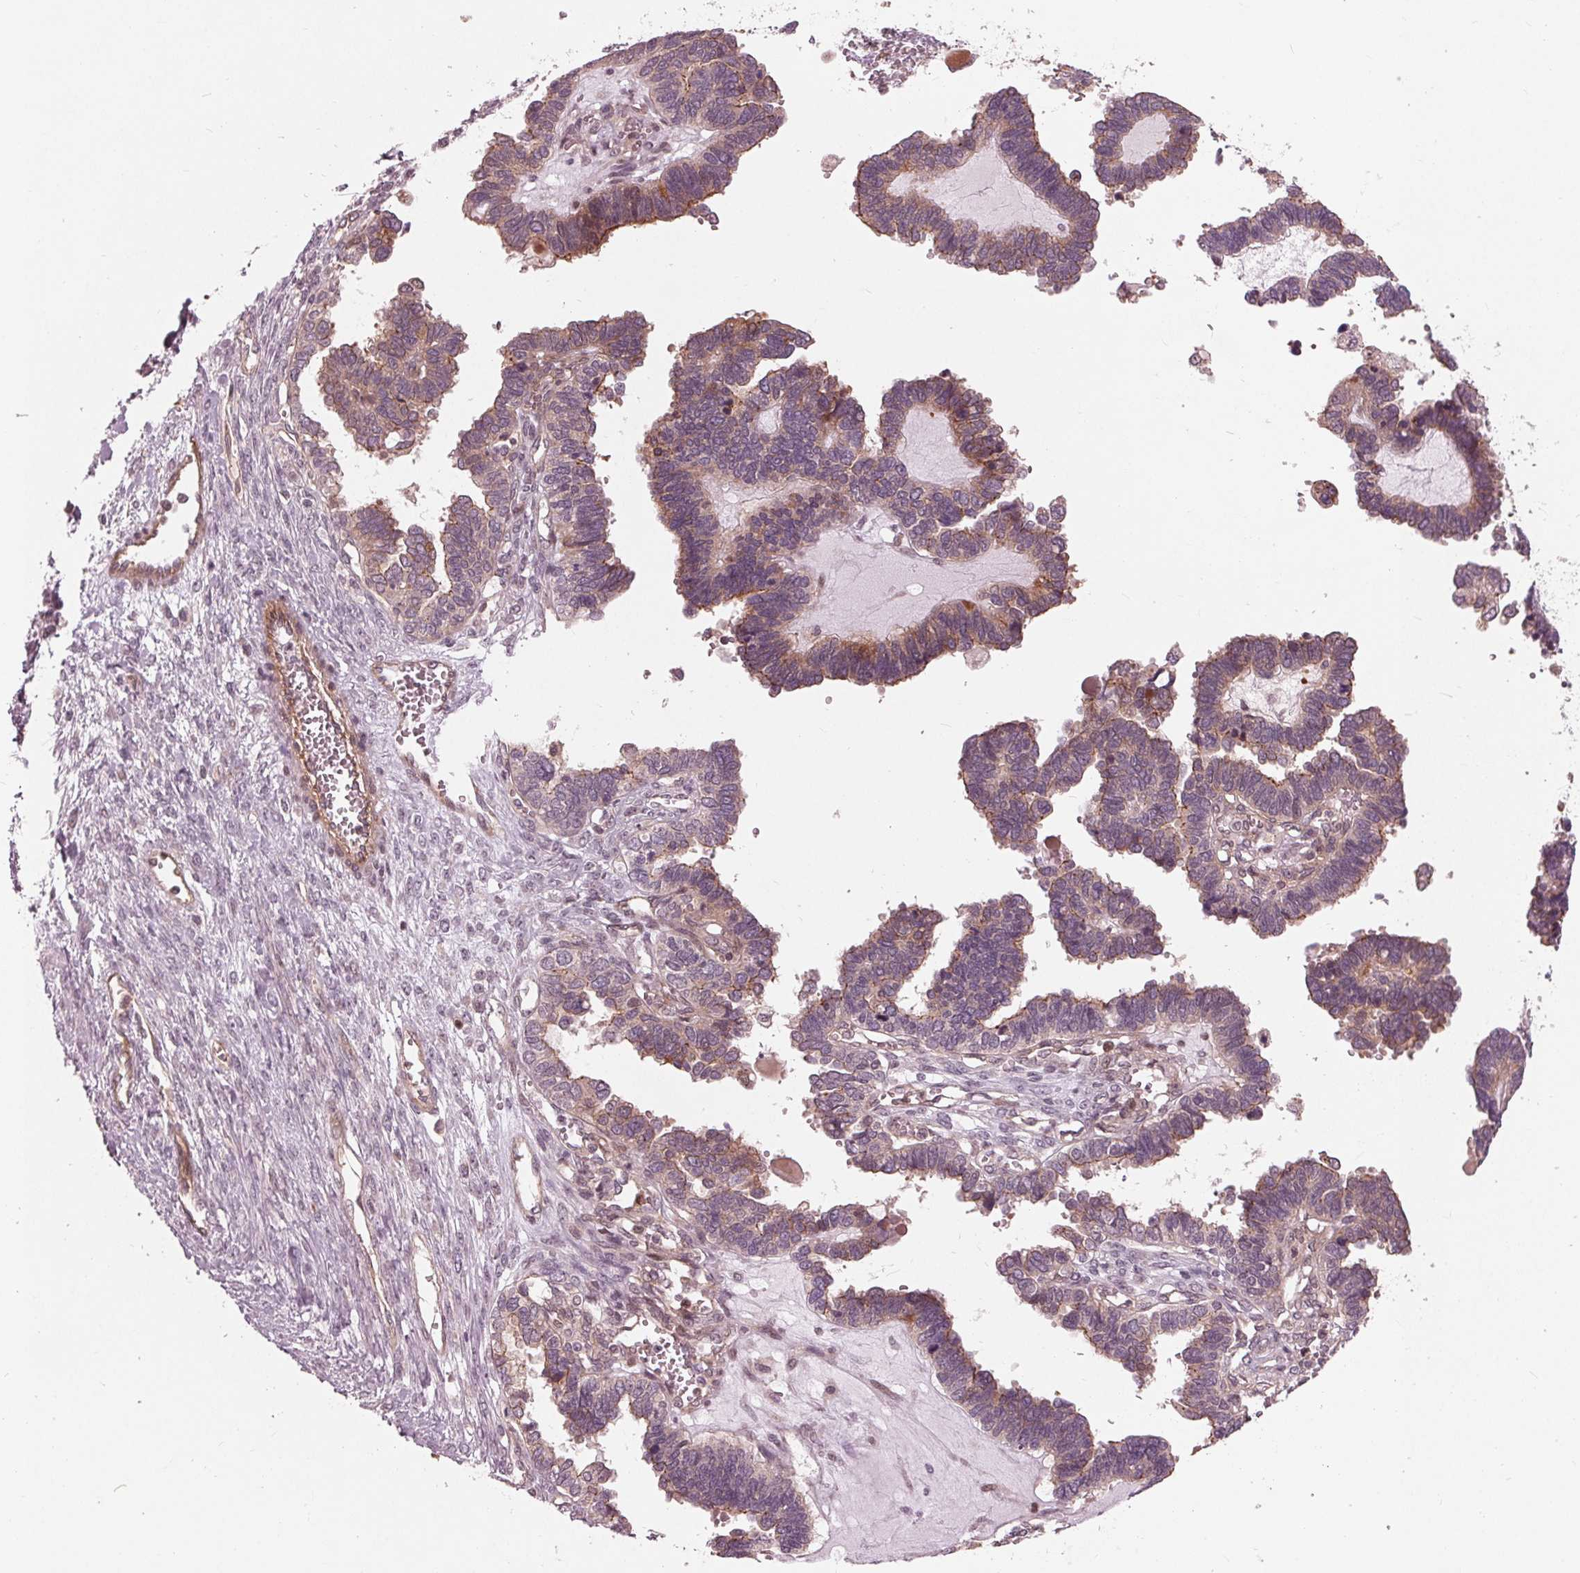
{"staining": {"intensity": "moderate", "quantity": "<25%", "location": "cytoplasmic/membranous"}, "tissue": "ovarian cancer", "cell_type": "Tumor cells", "image_type": "cancer", "snomed": [{"axis": "morphology", "description": "Cystadenocarcinoma, serous, NOS"}, {"axis": "topography", "description": "Ovary"}], "caption": "The micrograph demonstrates immunohistochemical staining of serous cystadenocarcinoma (ovarian). There is moderate cytoplasmic/membranous staining is identified in approximately <25% of tumor cells. The staining was performed using DAB, with brown indicating positive protein expression. Nuclei are stained blue with hematoxylin.", "gene": "TXNIP", "patient": {"sex": "female", "age": 51}}